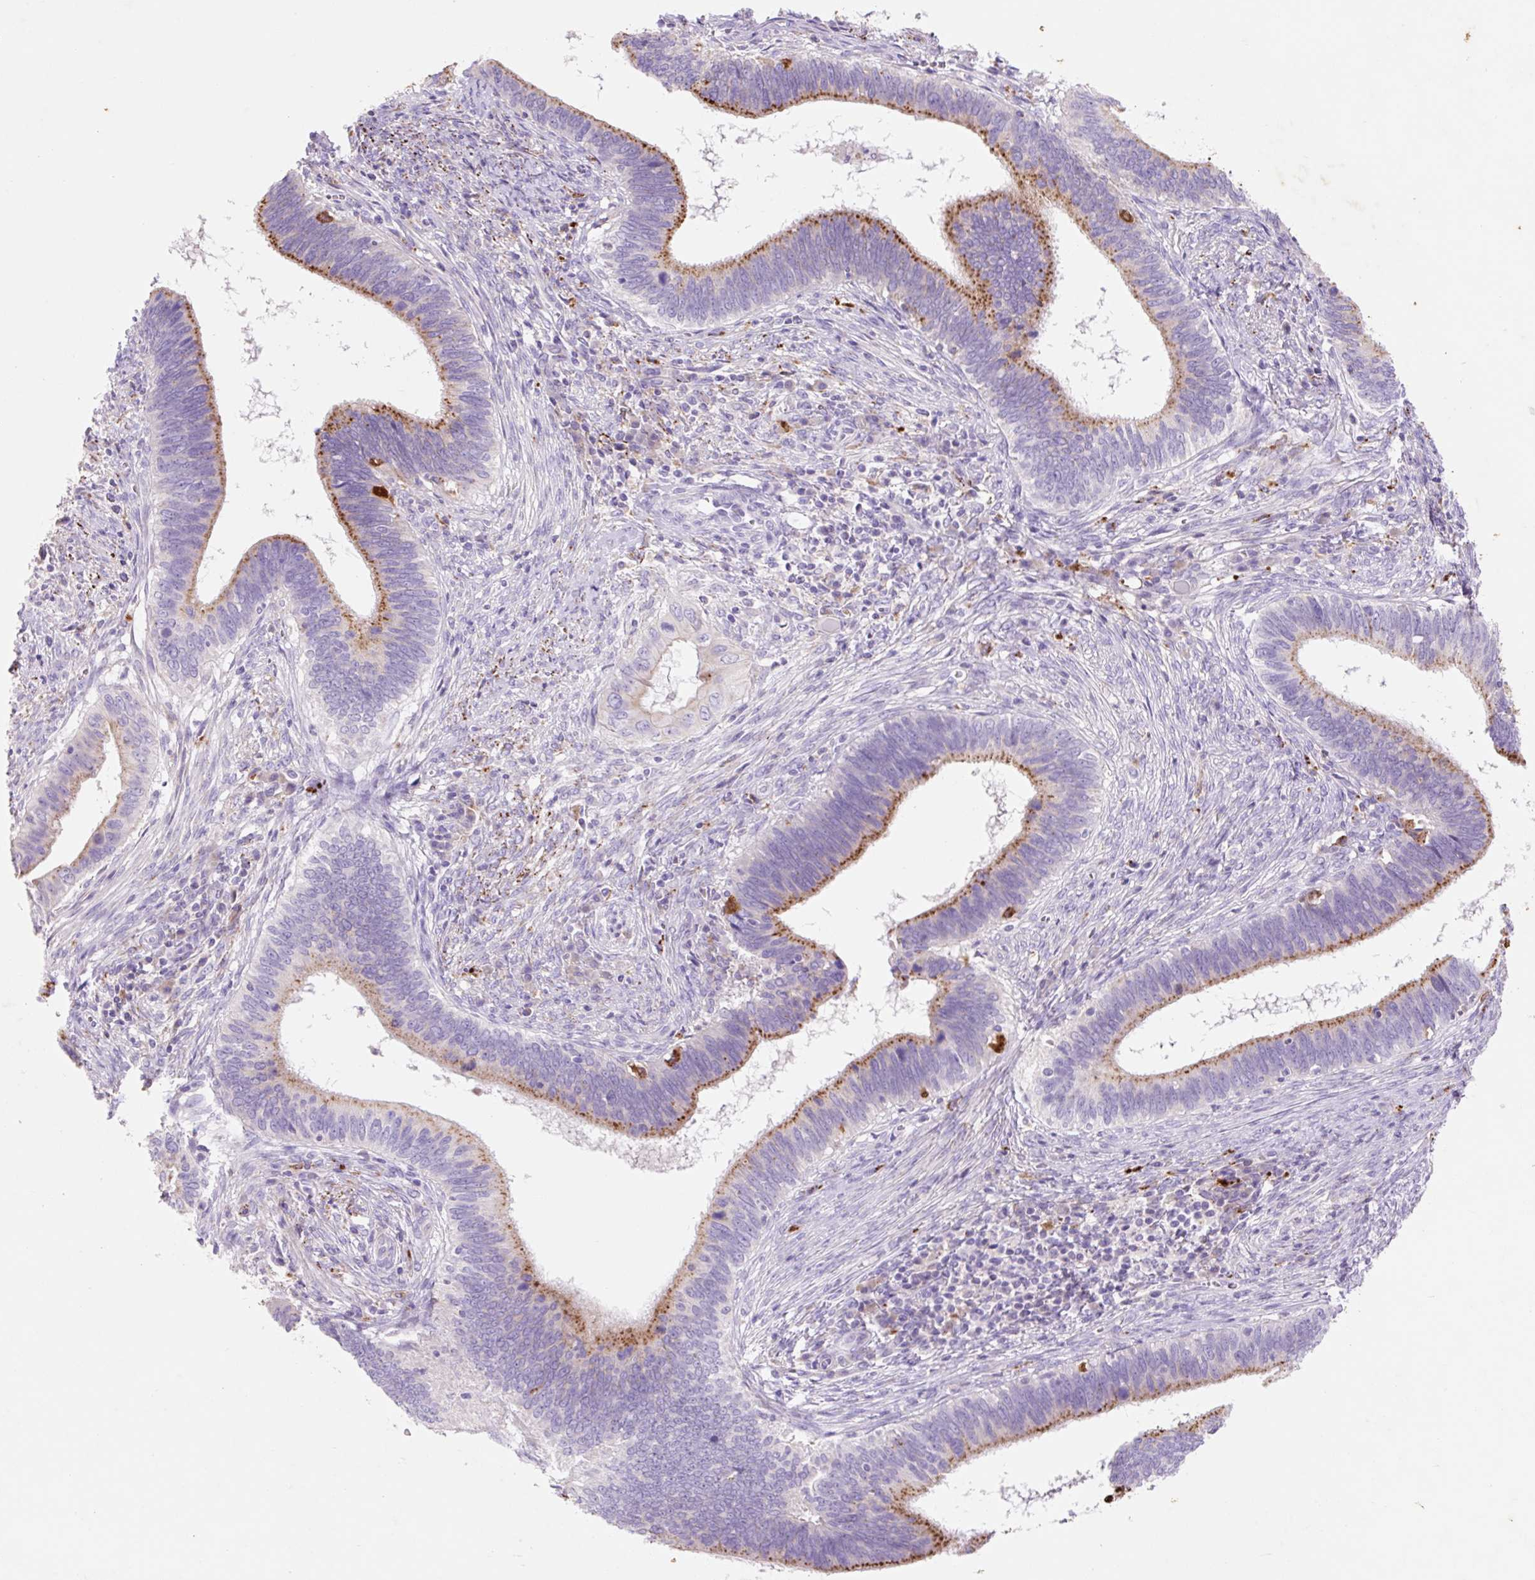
{"staining": {"intensity": "moderate", "quantity": "25%-75%", "location": "cytoplasmic/membranous"}, "tissue": "cervical cancer", "cell_type": "Tumor cells", "image_type": "cancer", "snomed": [{"axis": "morphology", "description": "Adenocarcinoma, NOS"}, {"axis": "topography", "description": "Cervix"}], "caption": "Cervical cancer (adenocarcinoma) stained for a protein reveals moderate cytoplasmic/membranous positivity in tumor cells.", "gene": "HEXA", "patient": {"sex": "female", "age": 42}}